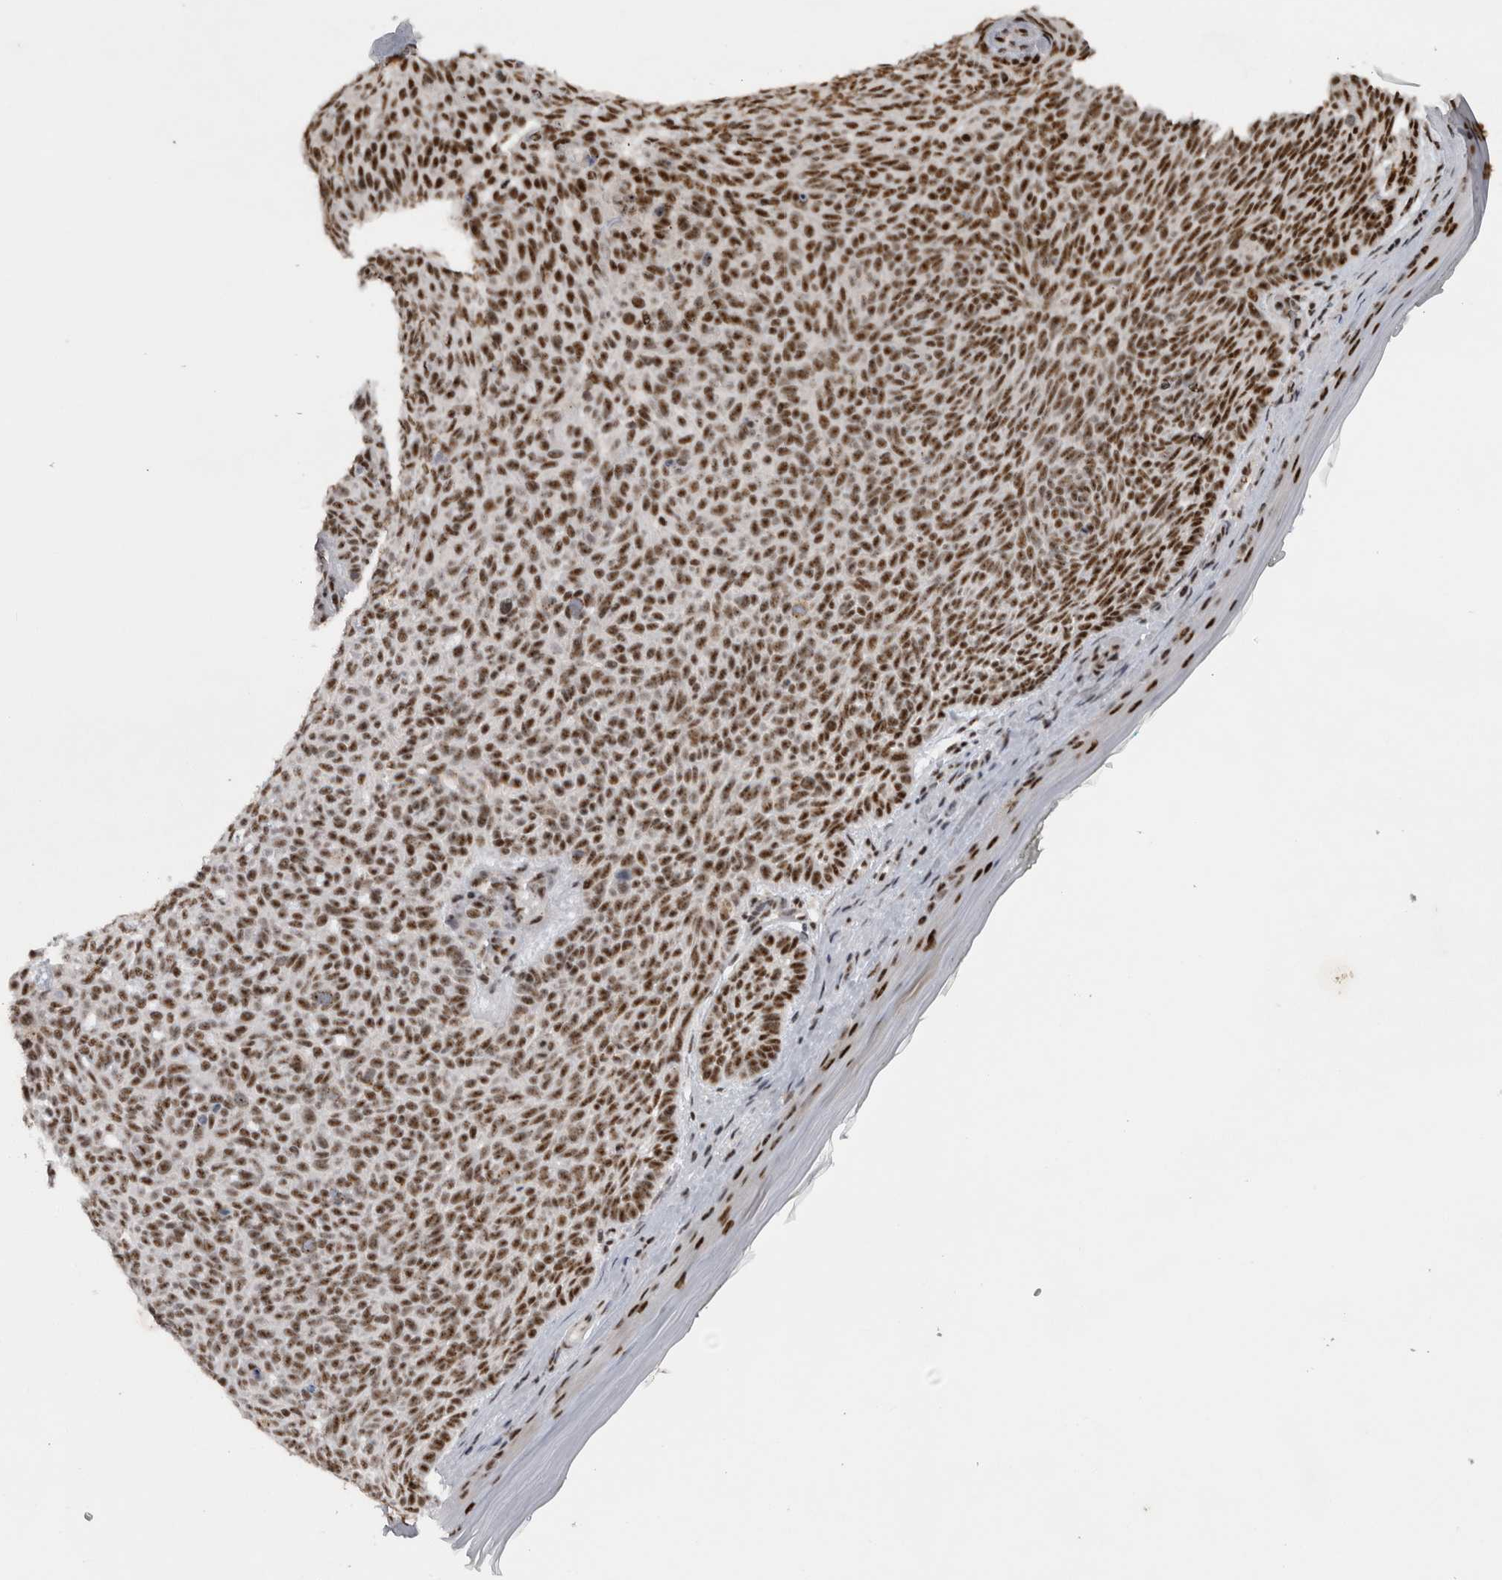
{"staining": {"intensity": "strong", "quantity": ">75%", "location": "nuclear"}, "tissue": "skin cancer", "cell_type": "Tumor cells", "image_type": "cancer", "snomed": [{"axis": "morphology", "description": "Basal cell carcinoma"}, {"axis": "topography", "description": "Skin"}], "caption": "A high-resolution micrograph shows immunohistochemistry (IHC) staining of skin basal cell carcinoma, which demonstrates strong nuclear expression in about >75% of tumor cells. (brown staining indicates protein expression, while blue staining denotes nuclei).", "gene": "CDK11A", "patient": {"sex": "male", "age": 61}}